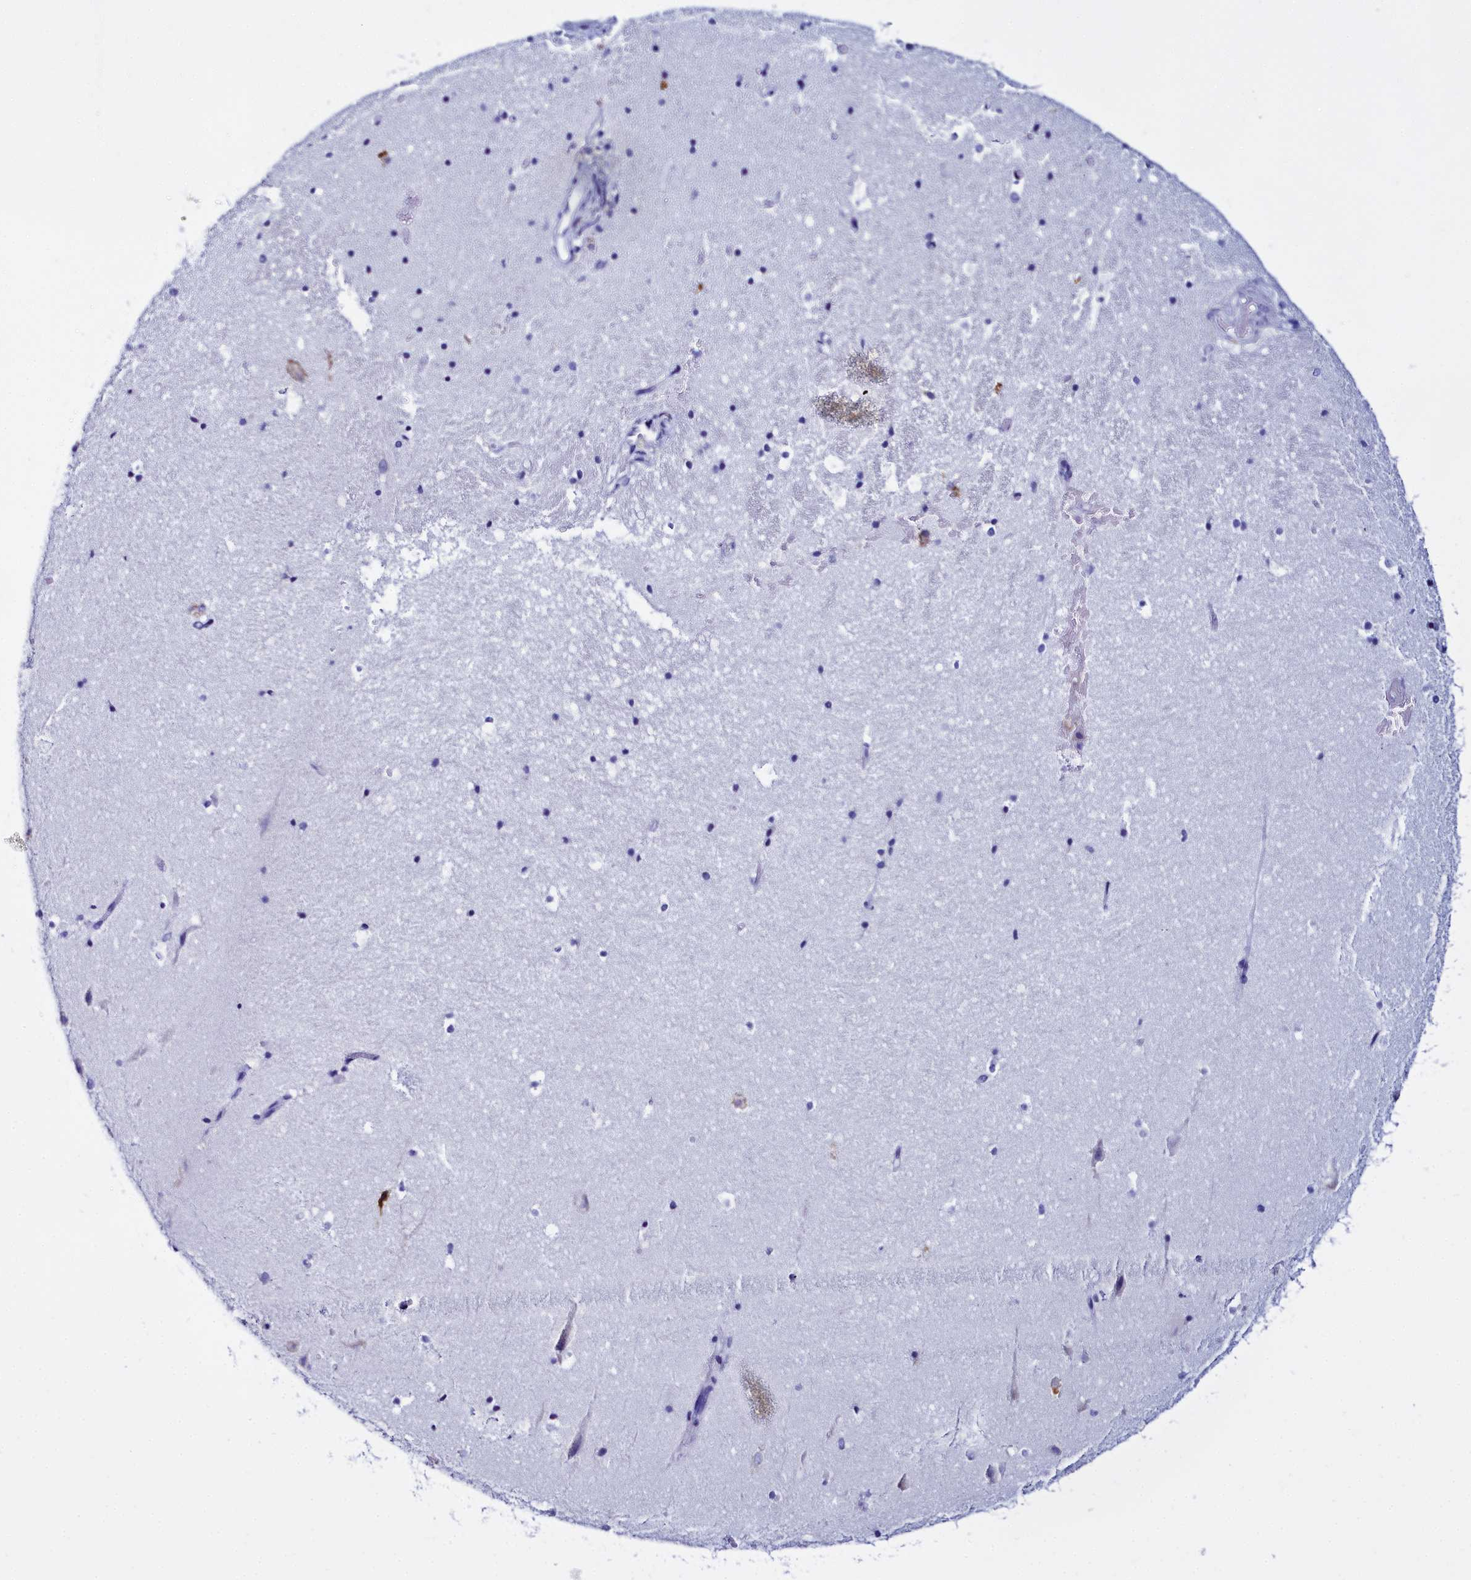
{"staining": {"intensity": "negative", "quantity": "none", "location": "none"}, "tissue": "hippocampus", "cell_type": "Glial cells", "image_type": "normal", "snomed": [{"axis": "morphology", "description": "Normal tissue, NOS"}, {"axis": "topography", "description": "Hippocampus"}], "caption": "IHC image of unremarkable hippocampus: hippocampus stained with DAB (3,3'-diaminobenzidine) reveals no significant protein staining in glial cells.", "gene": "TXNDC5", "patient": {"sex": "female", "age": 52}}